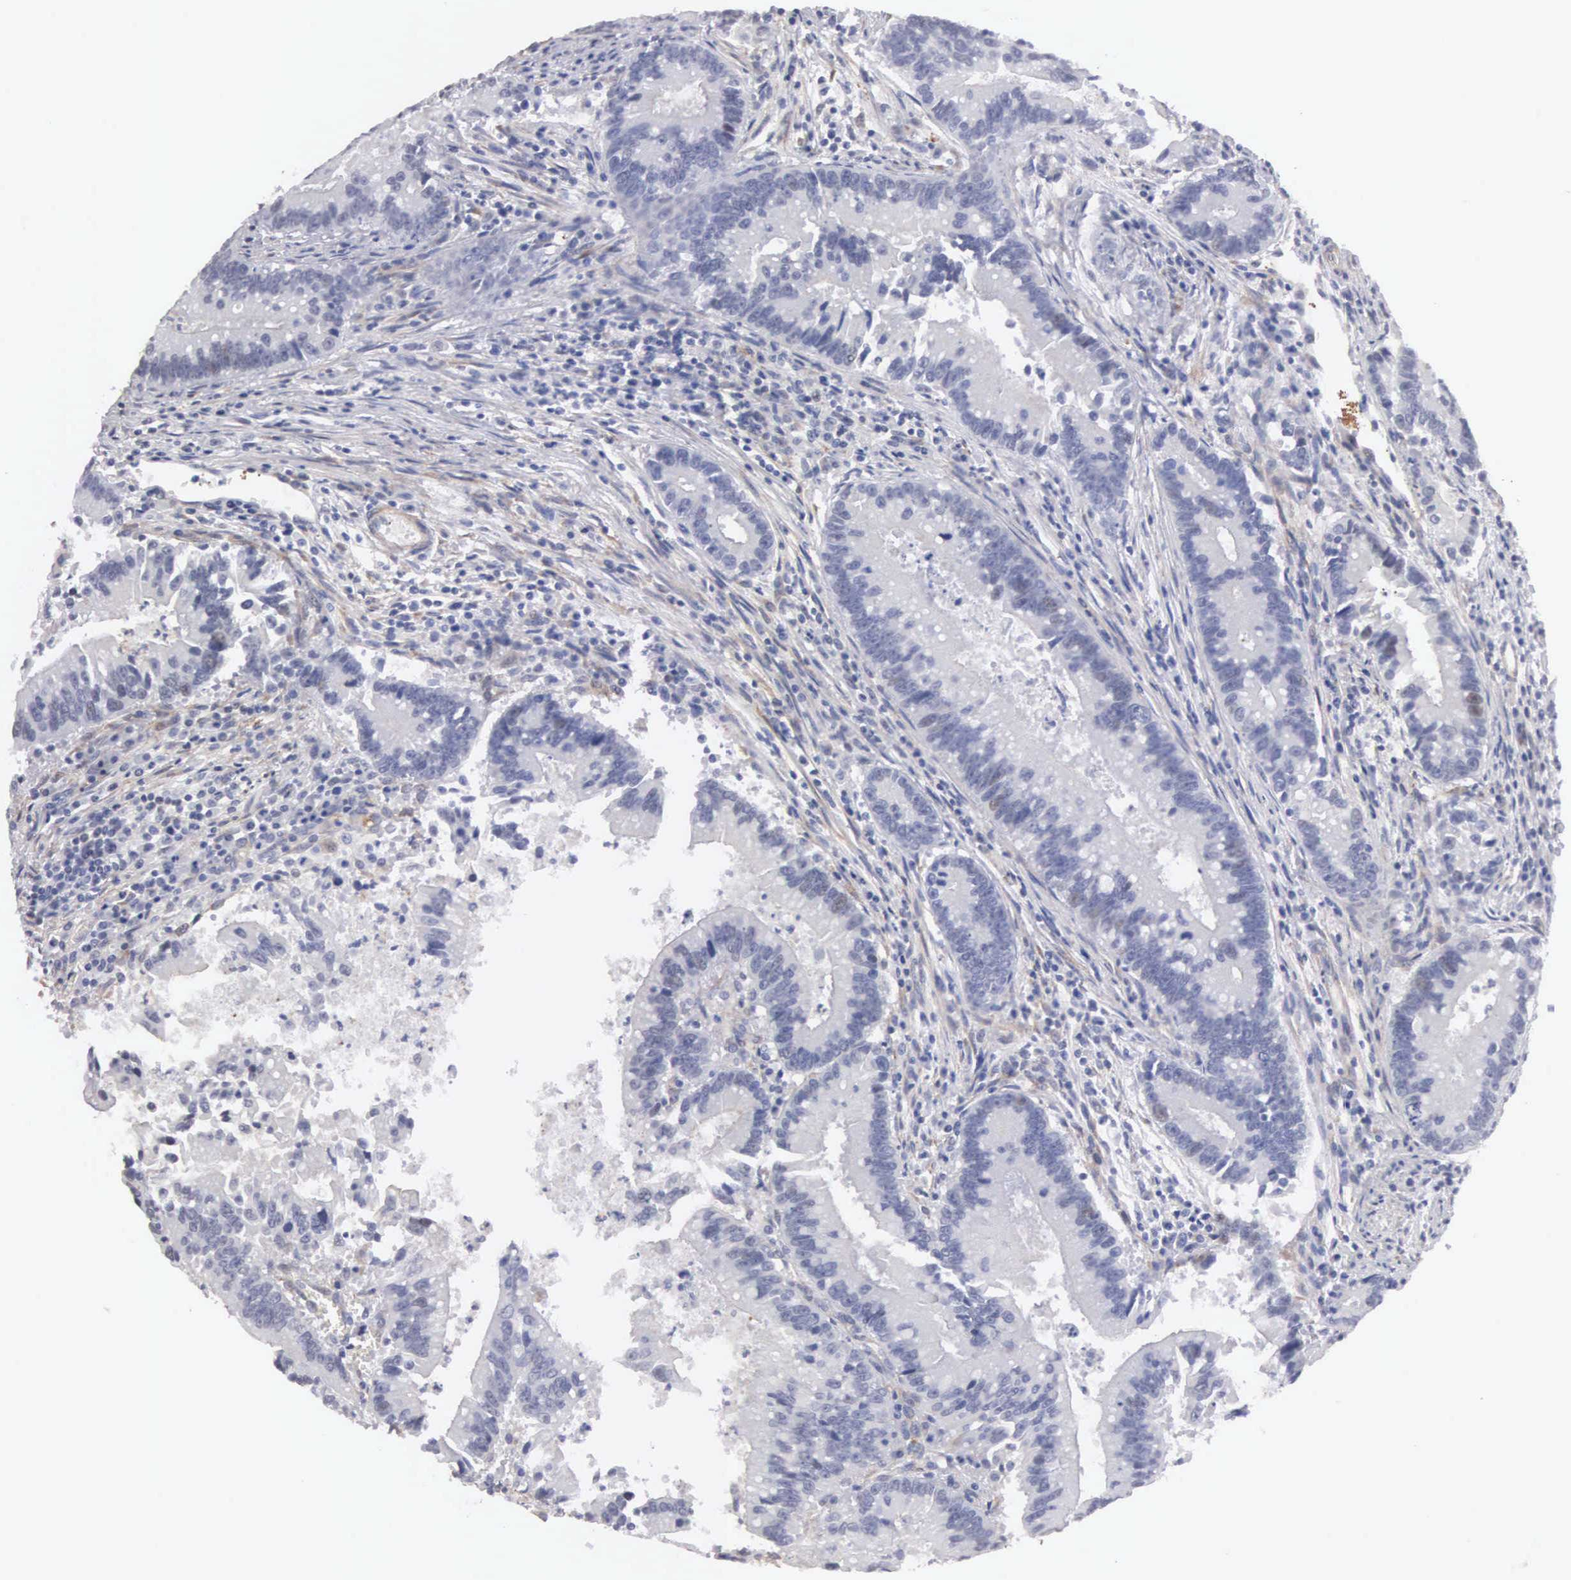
{"staining": {"intensity": "negative", "quantity": "none", "location": "none"}, "tissue": "colorectal cancer", "cell_type": "Tumor cells", "image_type": "cancer", "snomed": [{"axis": "morphology", "description": "Adenocarcinoma, NOS"}, {"axis": "topography", "description": "Rectum"}], "caption": "Colorectal cancer was stained to show a protein in brown. There is no significant positivity in tumor cells.", "gene": "ELFN2", "patient": {"sex": "female", "age": 81}}